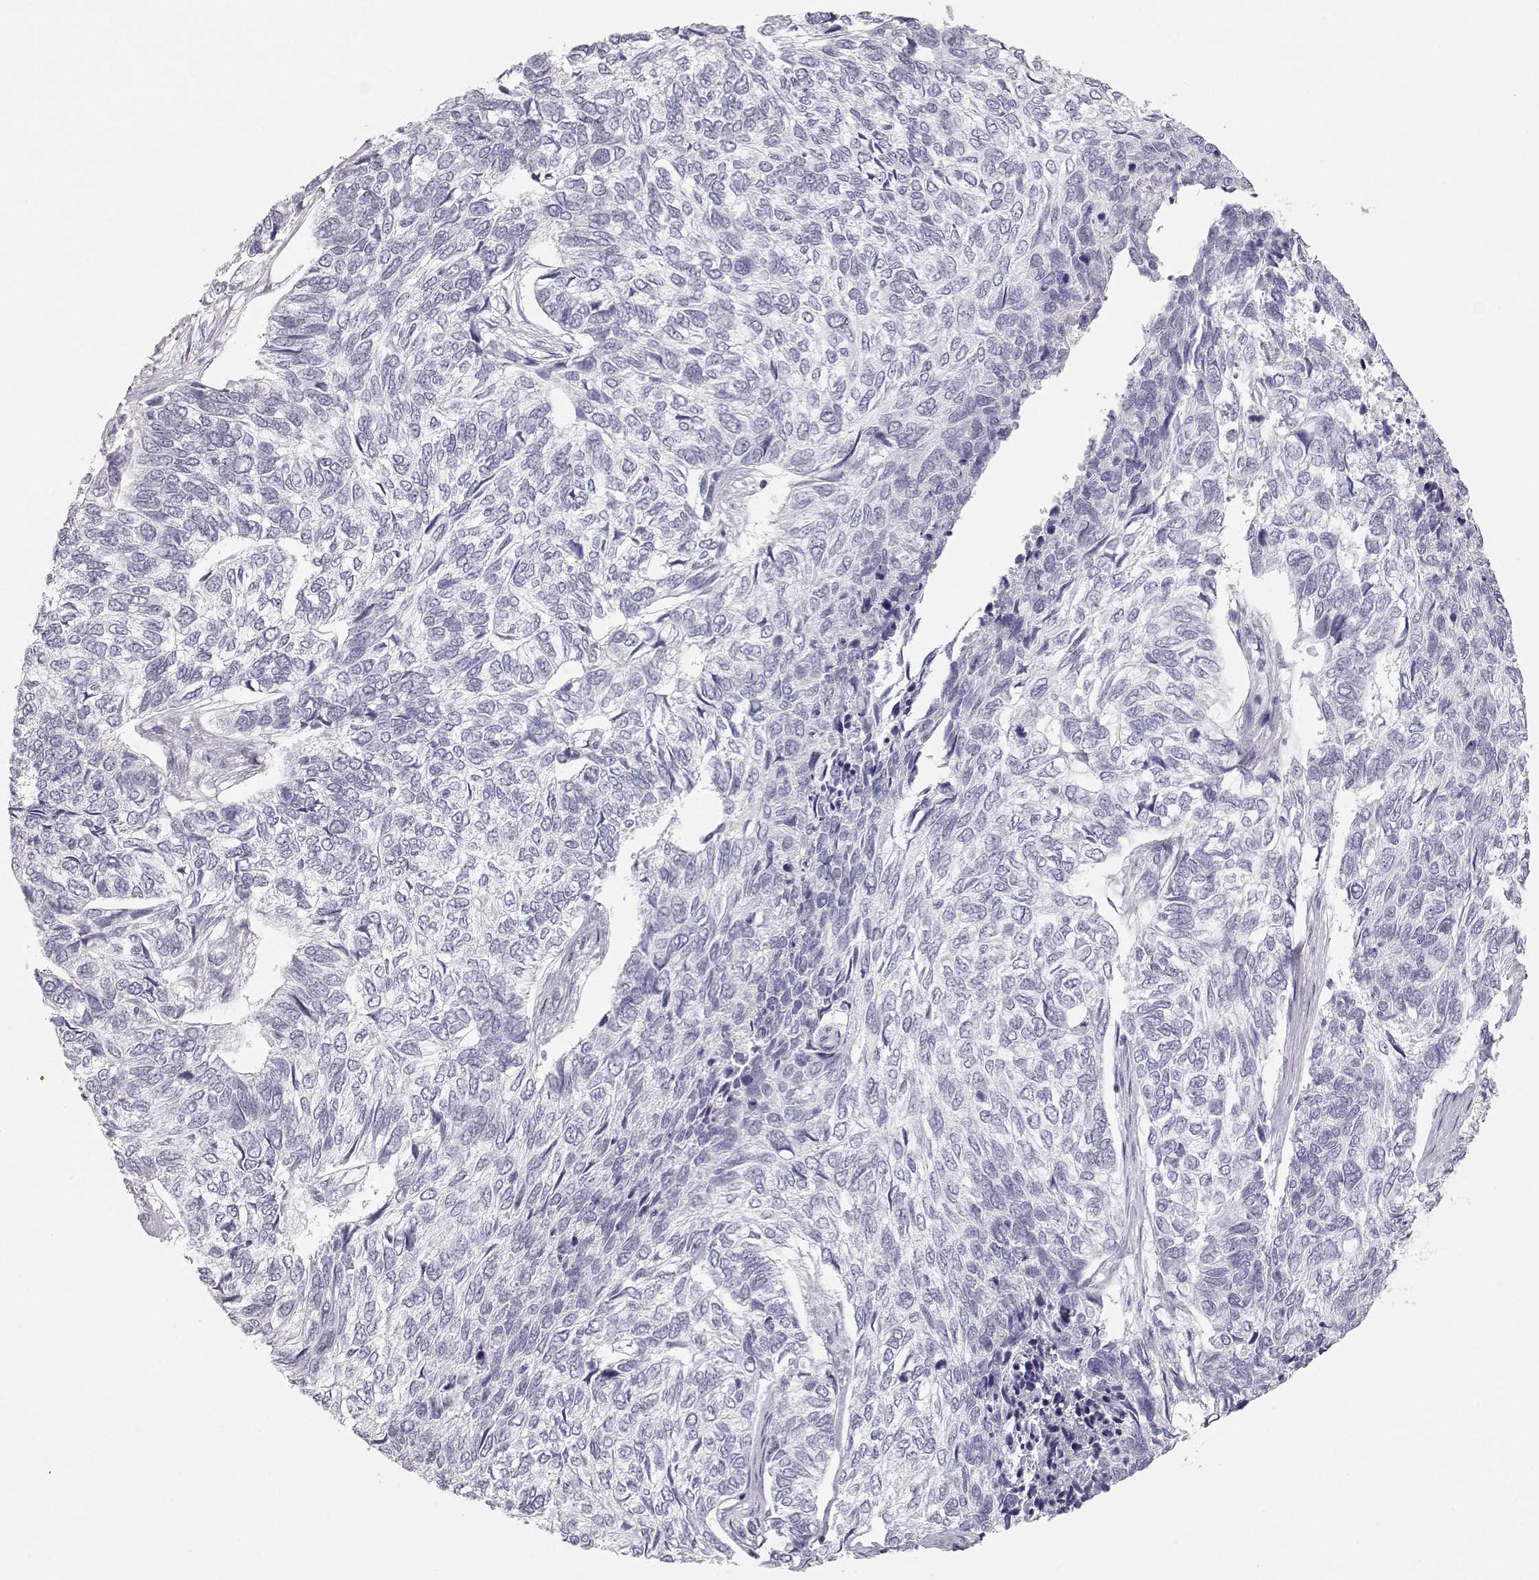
{"staining": {"intensity": "negative", "quantity": "none", "location": "none"}, "tissue": "skin cancer", "cell_type": "Tumor cells", "image_type": "cancer", "snomed": [{"axis": "morphology", "description": "Basal cell carcinoma"}, {"axis": "topography", "description": "Skin"}], "caption": "Tumor cells show no significant staining in skin cancer.", "gene": "MIP", "patient": {"sex": "female", "age": 65}}